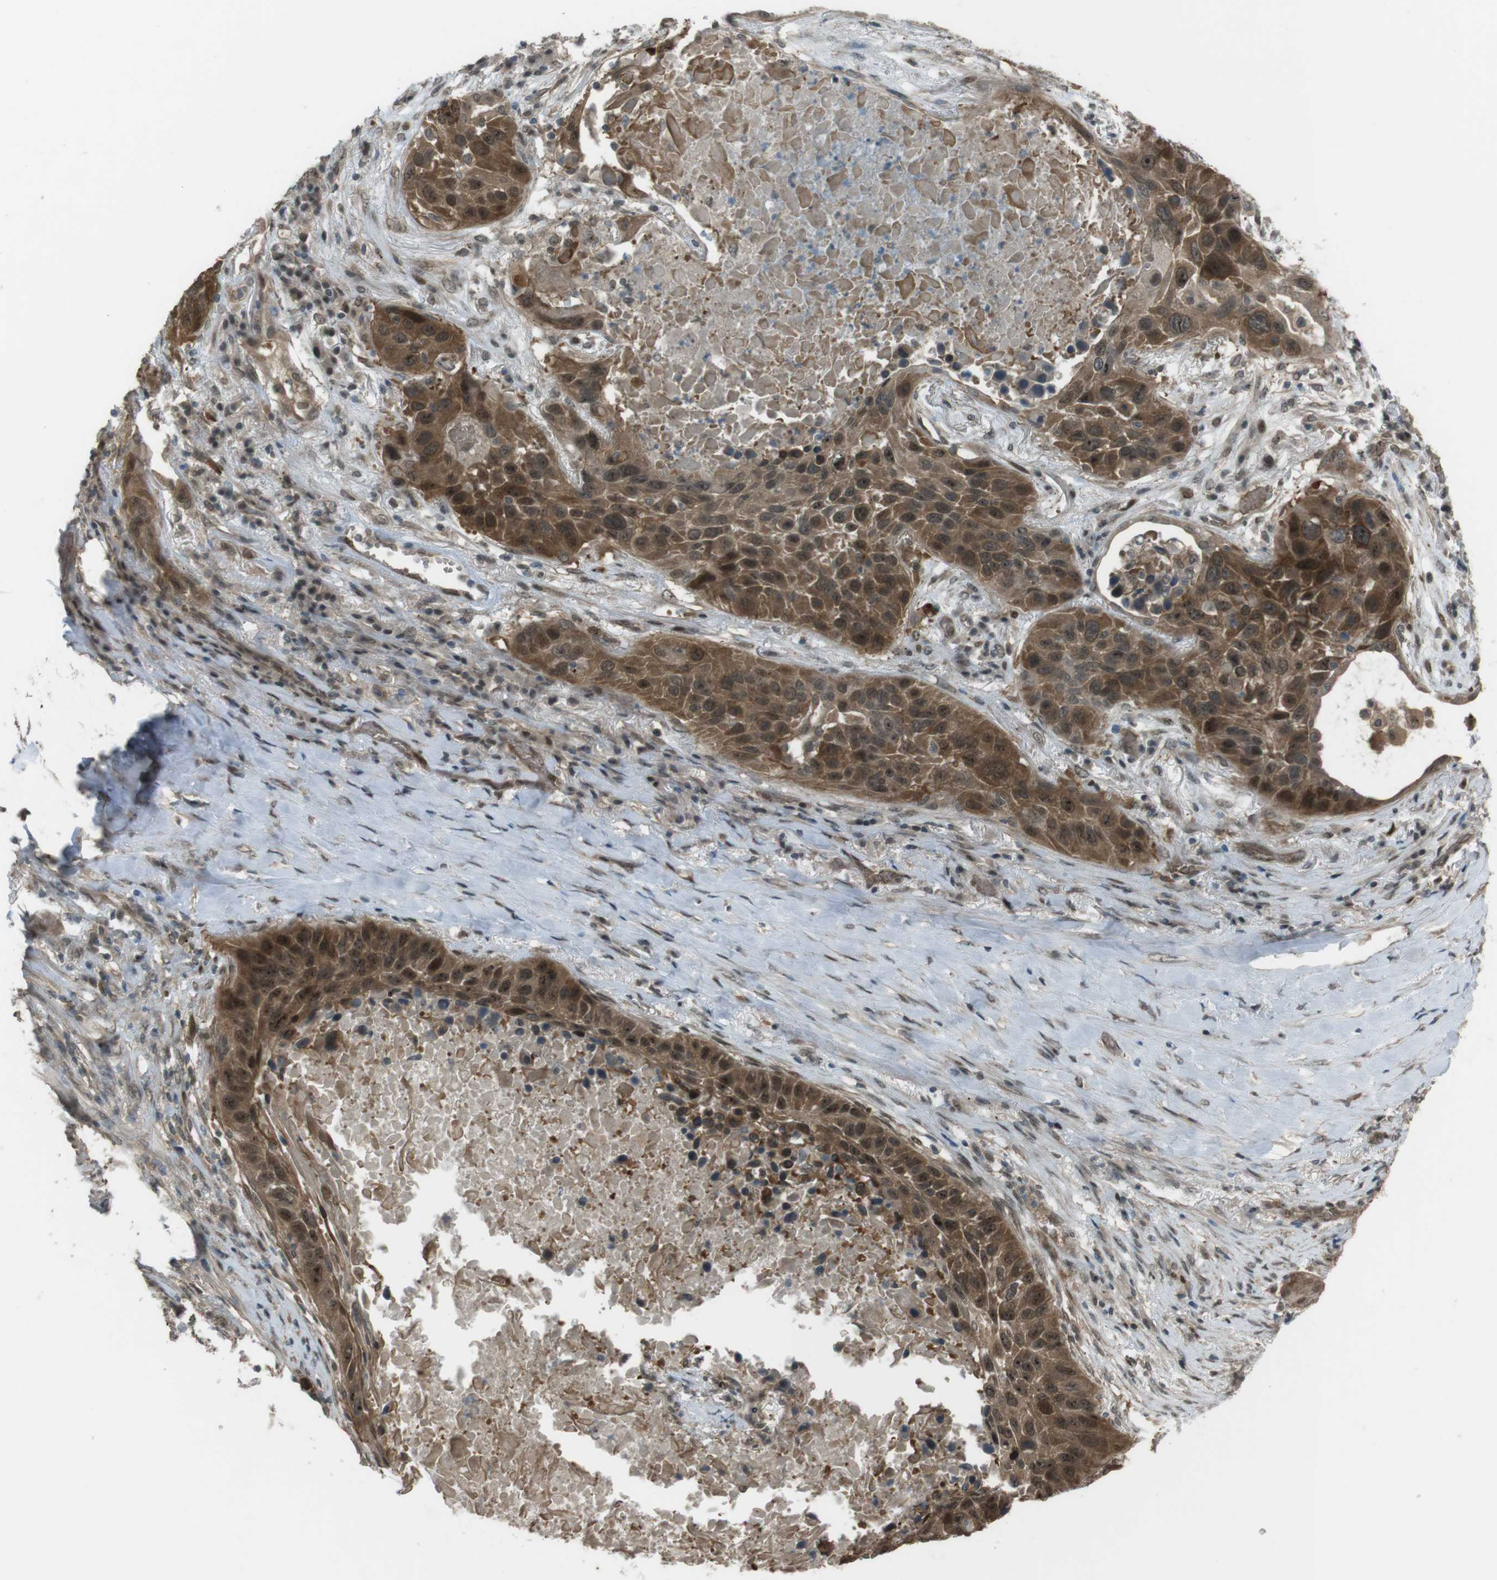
{"staining": {"intensity": "strong", "quantity": ">75%", "location": "cytoplasmic/membranous,nuclear"}, "tissue": "lung cancer", "cell_type": "Tumor cells", "image_type": "cancer", "snomed": [{"axis": "morphology", "description": "Squamous cell carcinoma, NOS"}, {"axis": "topography", "description": "Lung"}], "caption": "An image showing strong cytoplasmic/membranous and nuclear positivity in about >75% of tumor cells in lung cancer (squamous cell carcinoma), as visualized by brown immunohistochemical staining.", "gene": "SLITRK5", "patient": {"sex": "male", "age": 57}}